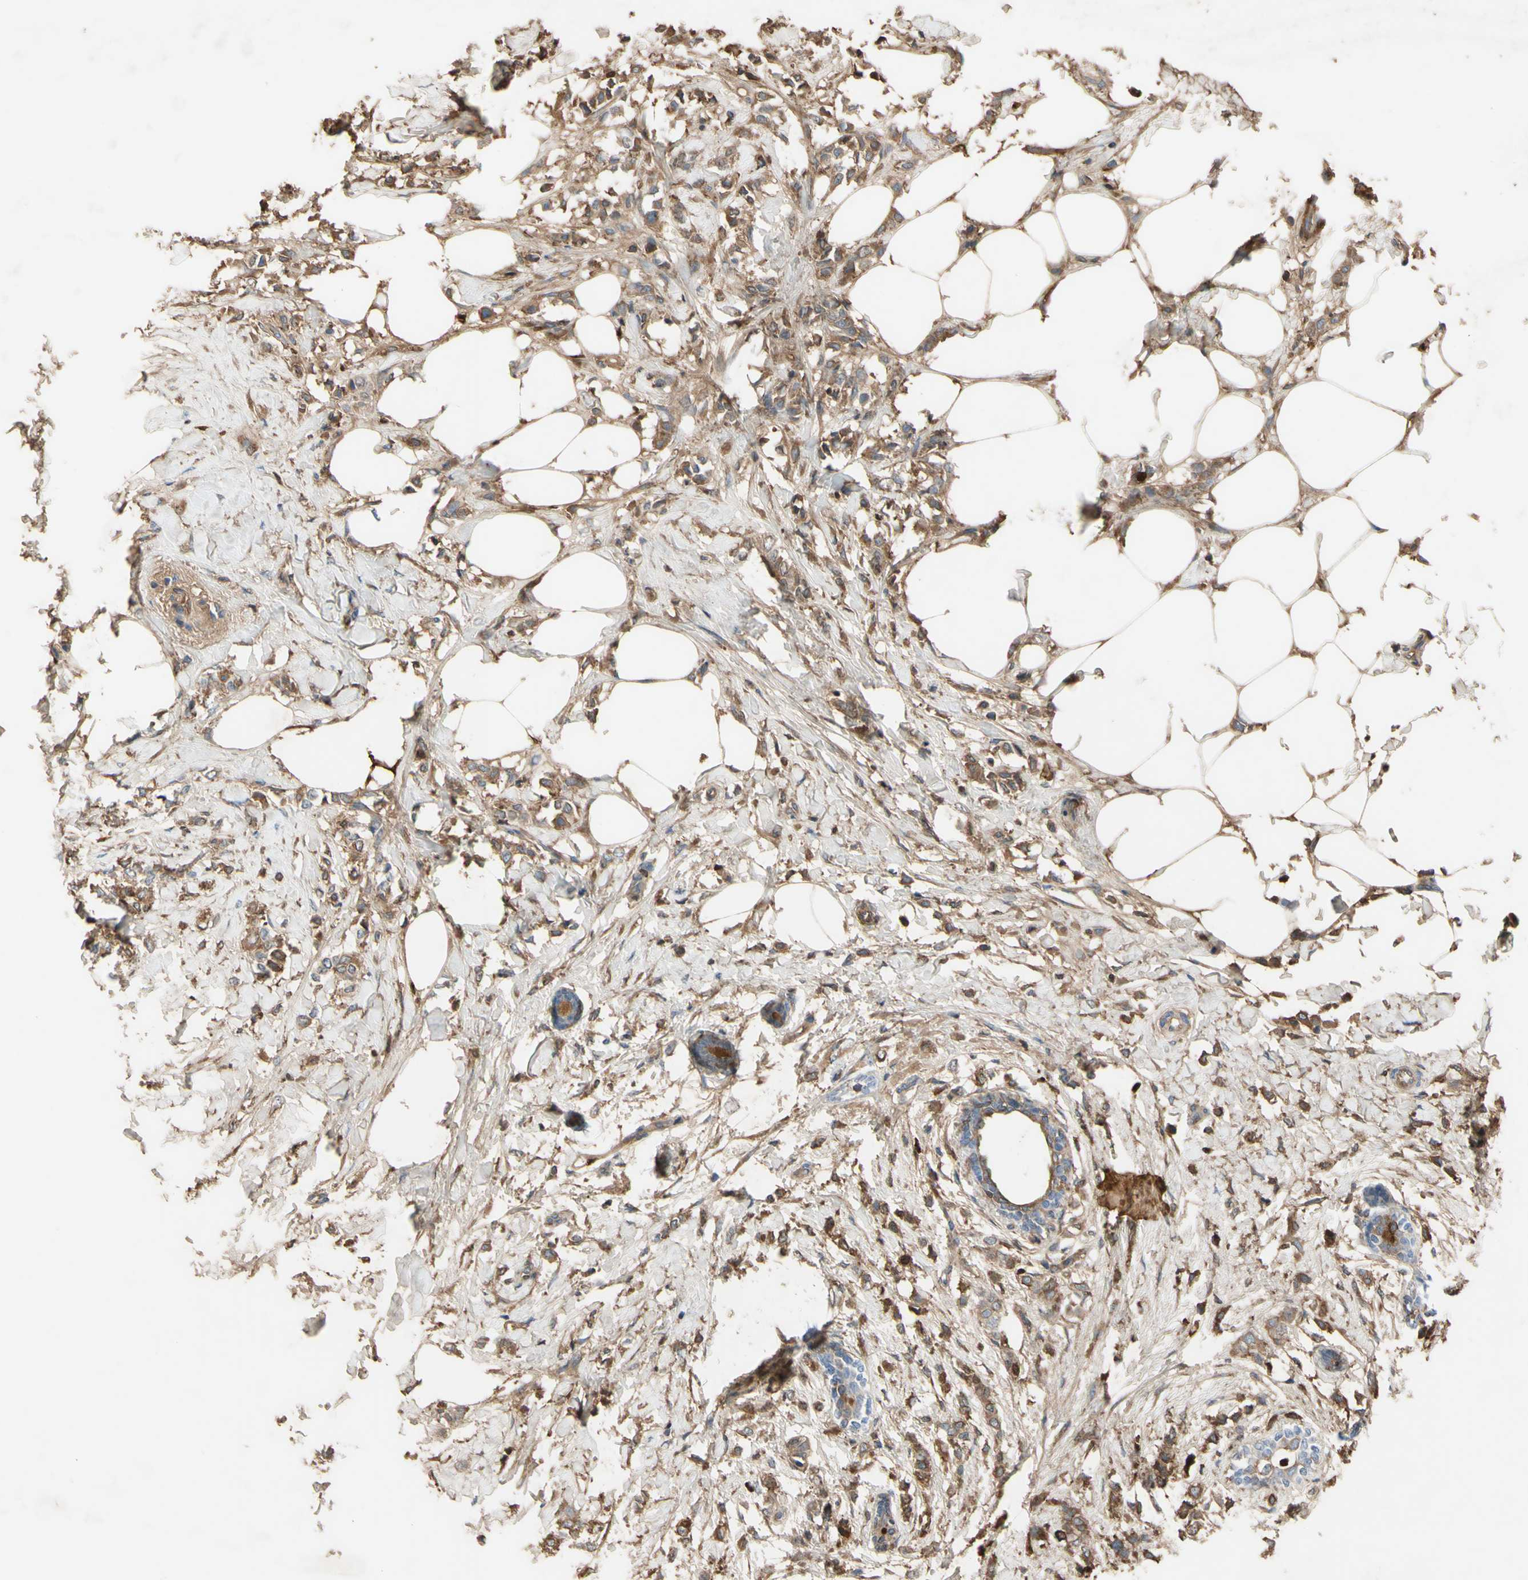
{"staining": {"intensity": "moderate", "quantity": "25%-75%", "location": "cytoplasmic/membranous"}, "tissue": "breast cancer", "cell_type": "Tumor cells", "image_type": "cancer", "snomed": [{"axis": "morphology", "description": "Lobular carcinoma, in situ"}, {"axis": "morphology", "description": "Lobular carcinoma"}, {"axis": "topography", "description": "Breast"}], "caption": "Lobular carcinoma in situ (breast) stained for a protein shows moderate cytoplasmic/membranous positivity in tumor cells. (brown staining indicates protein expression, while blue staining denotes nuclei).", "gene": "TIMP2", "patient": {"sex": "female", "age": 41}}